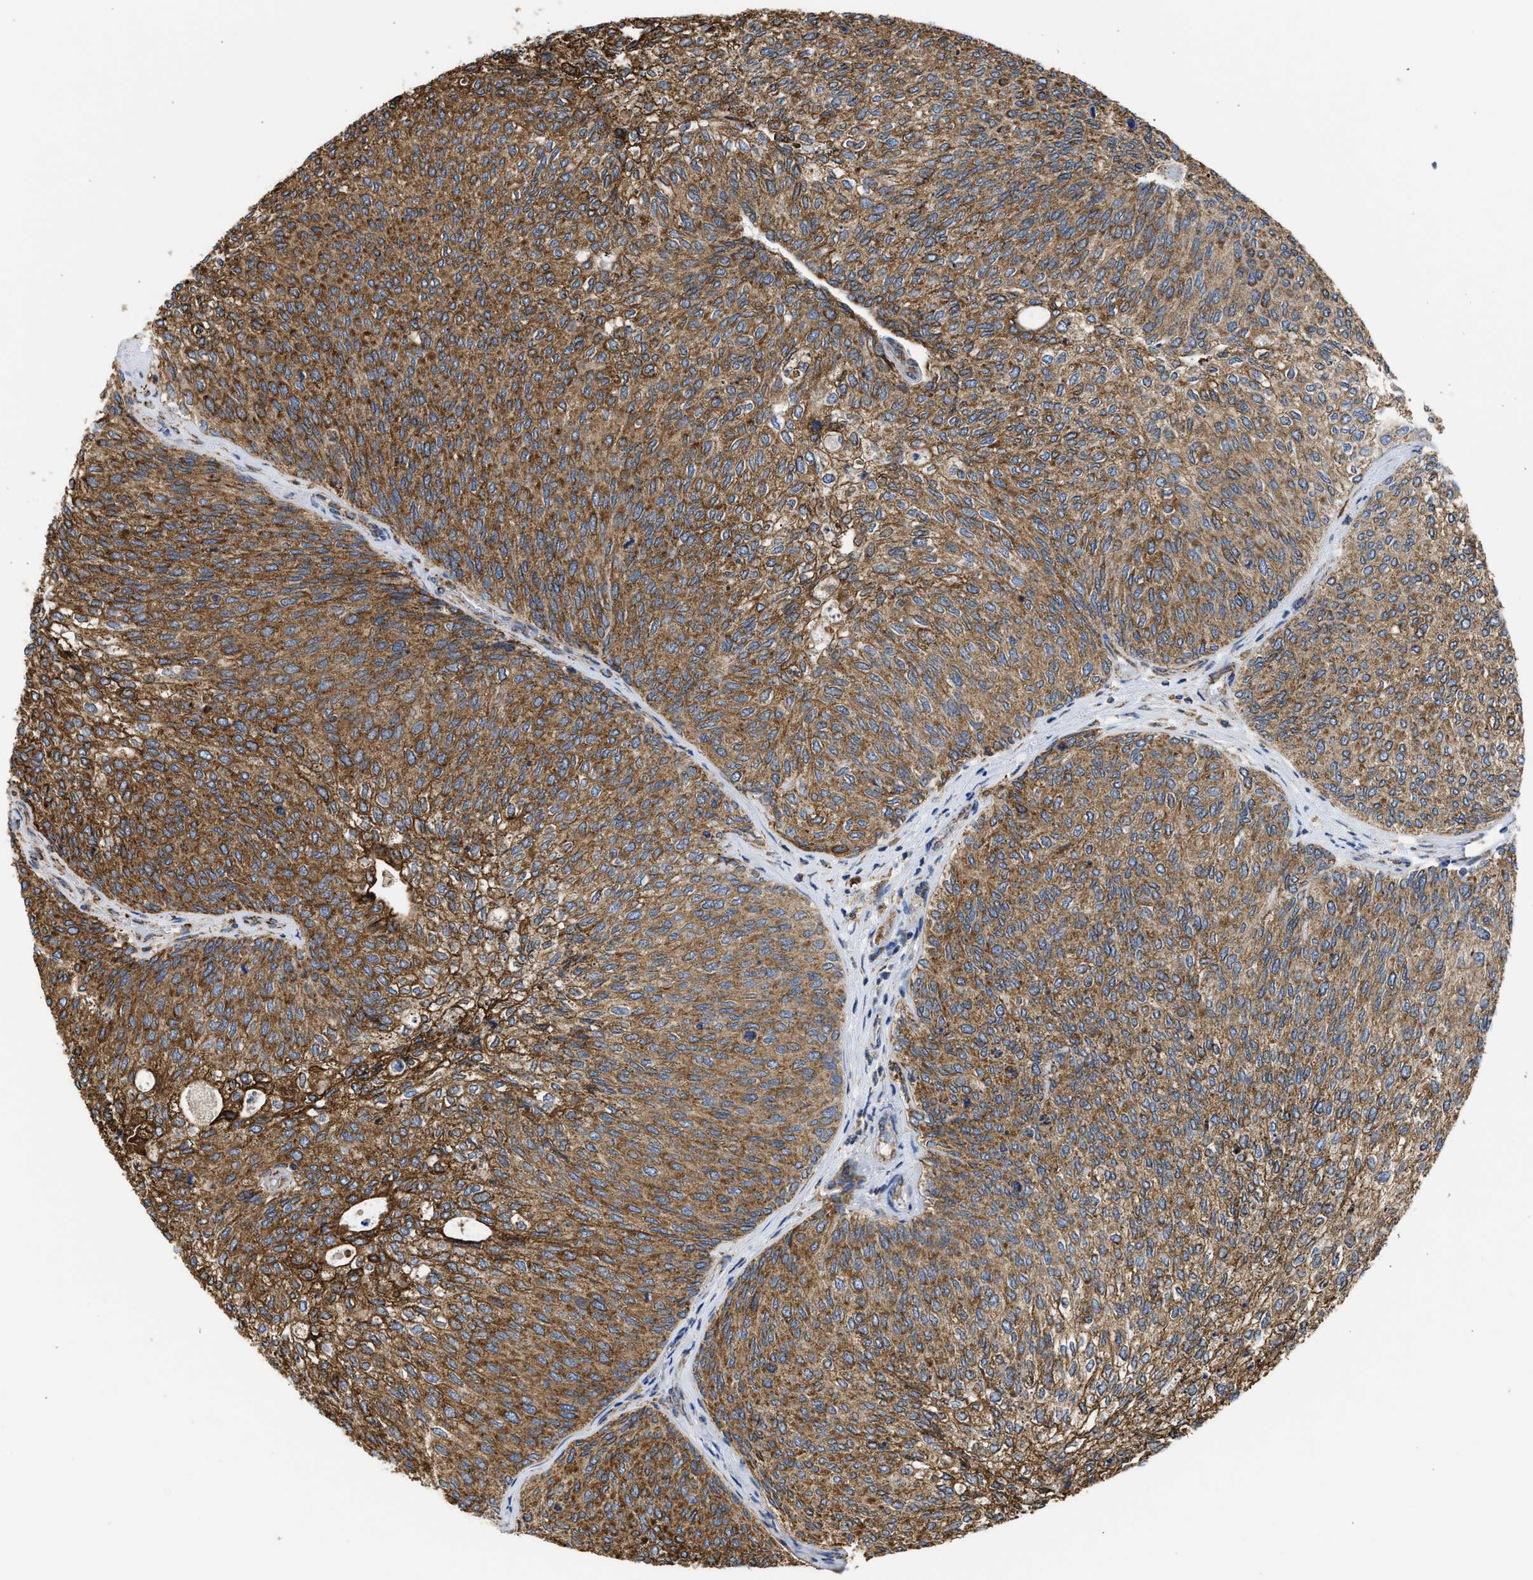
{"staining": {"intensity": "moderate", "quantity": ">75%", "location": "cytoplasmic/membranous"}, "tissue": "urothelial cancer", "cell_type": "Tumor cells", "image_type": "cancer", "snomed": [{"axis": "morphology", "description": "Urothelial carcinoma, Low grade"}, {"axis": "topography", "description": "Urinary bladder"}], "caption": "Protein staining exhibits moderate cytoplasmic/membranous expression in about >75% of tumor cells in urothelial cancer.", "gene": "CYCS", "patient": {"sex": "female", "age": 79}}